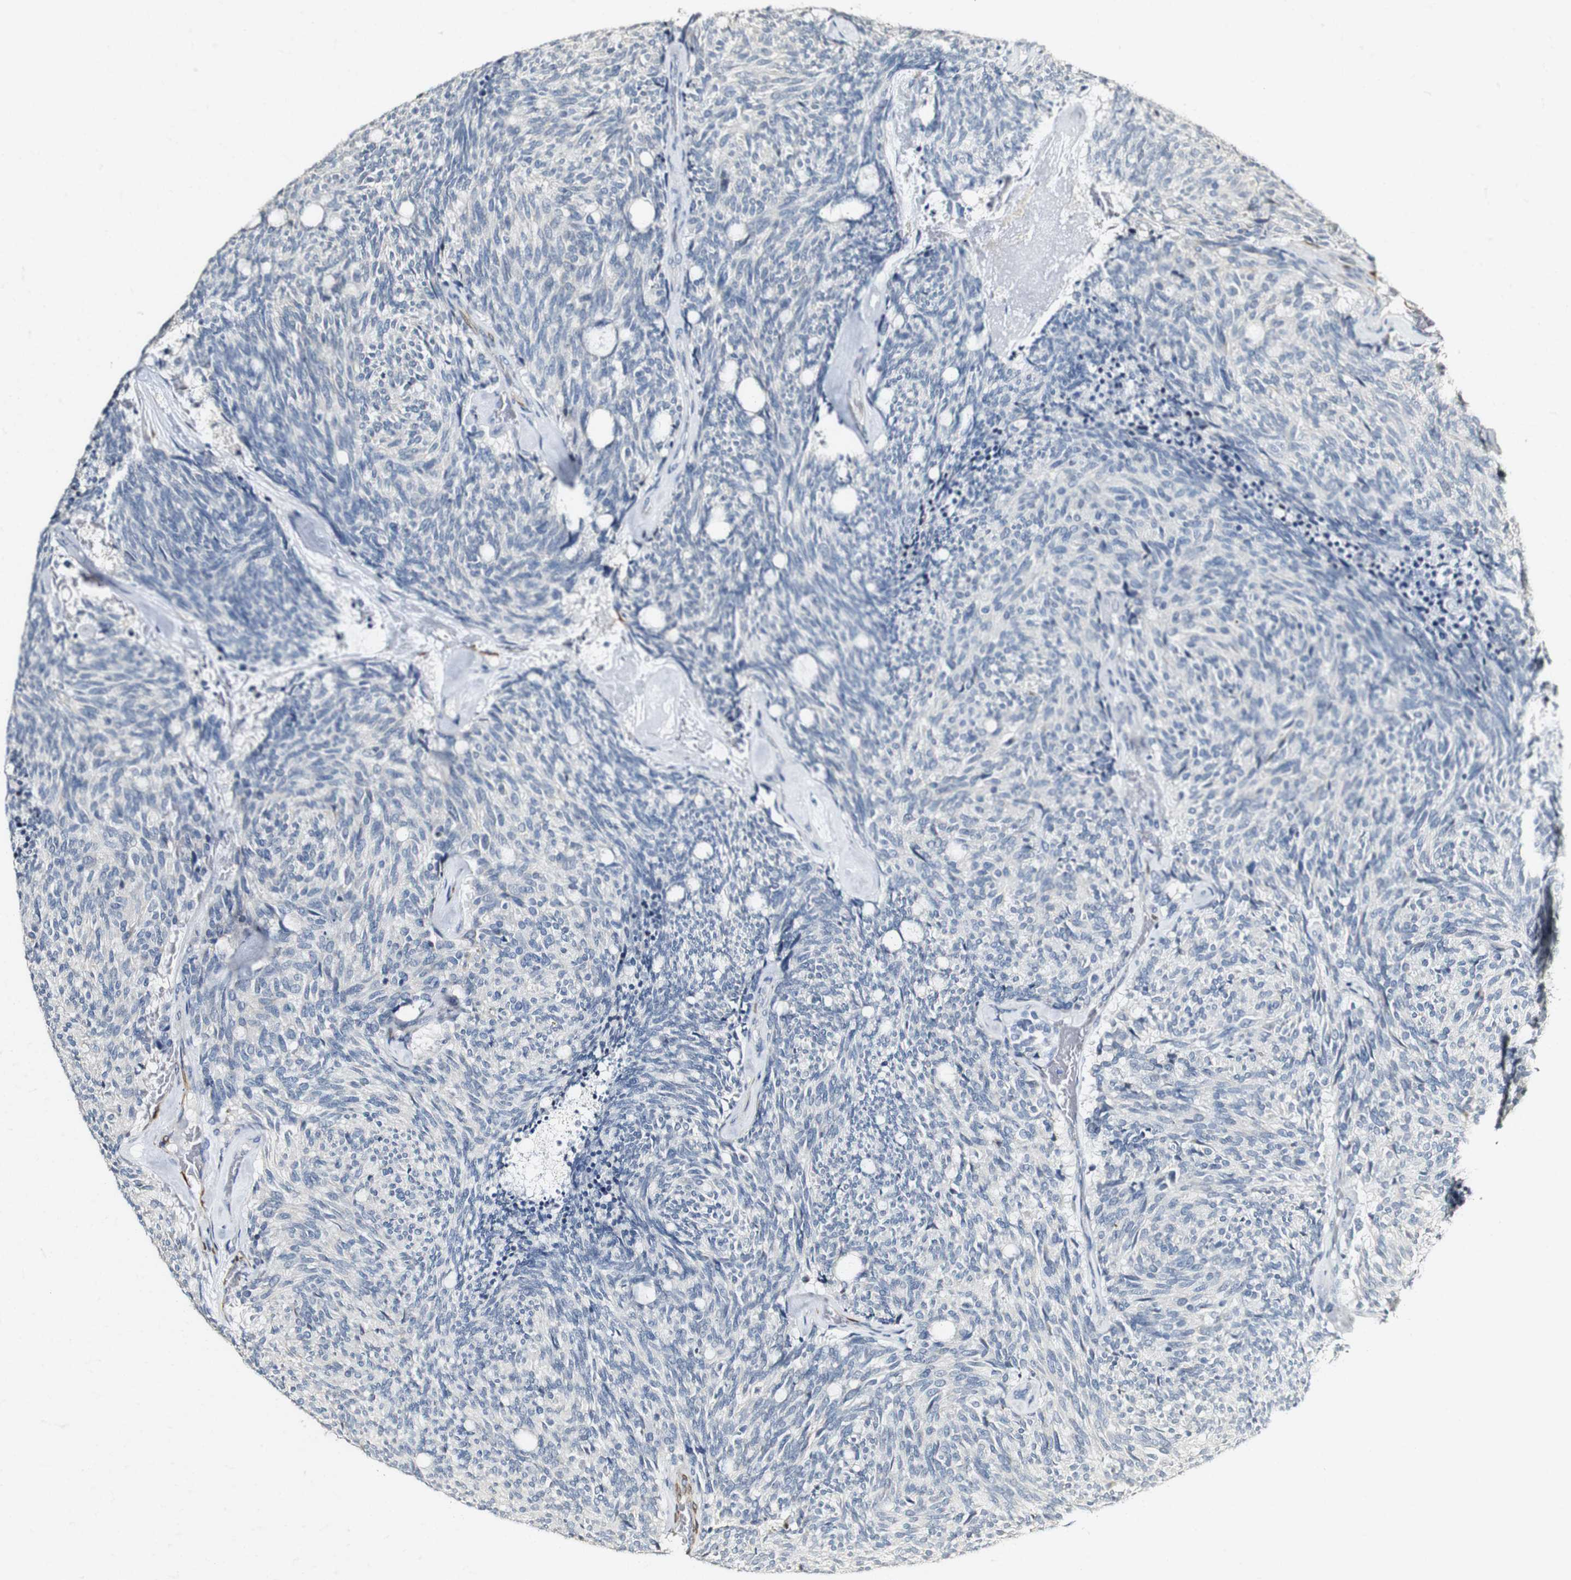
{"staining": {"intensity": "negative", "quantity": "none", "location": "none"}, "tissue": "carcinoid", "cell_type": "Tumor cells", "image_type": "cancer", "snomed": [{"axis": "morphology", "description": "Carcinoid, malignant, NOS"}, {"axis": "topography", "description": "Pancreas"}], "caption": "Immunohistochemistry image of neoplastic tissue: carcinoid (malignant) stained with DAB demonstrates no significant protein expression in tumor cells. Brightfield microscopy of IHC stained with DAB (brown) and hematoxylin (blue), captured at high magnification.", "gene": "FMO3", "patient": {"sex": "female", "age": 54}}